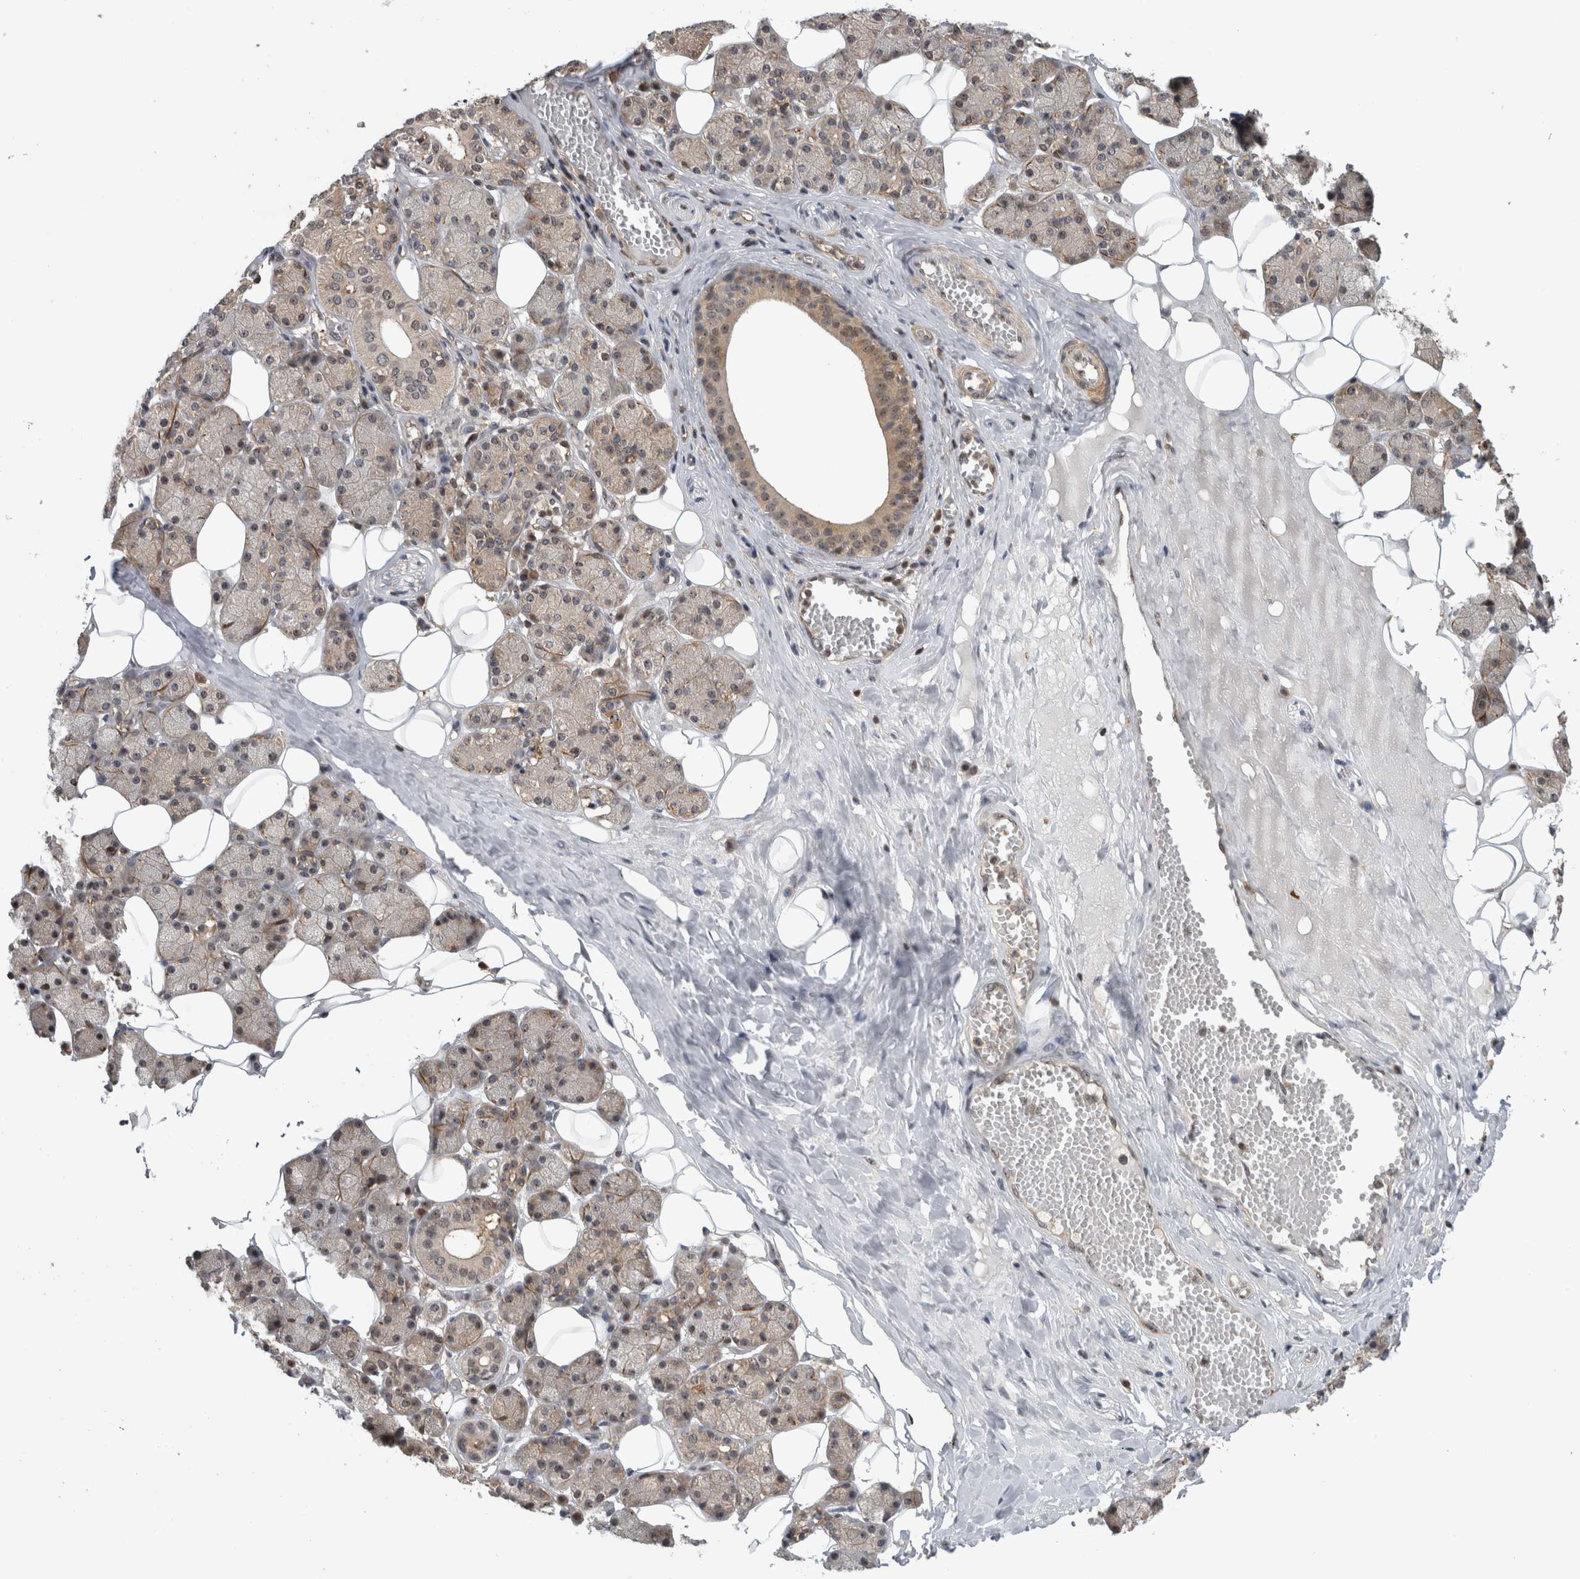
{"staining": {"intensity": "weak", "quantity": "<25%", "location": "cytoplasmic/membranous,nuclear"}, "tissue": "salivary gland", "cell_type": "Glandular cells", "image_type": "normal", "snomed": [{"axis": "morphology", "description": "Normal tissue, NOS"}, {"axis": "topography", "description": "Salivary gland"}], "caption": "Histopathology image shows no protein staining in glandular cells of benign salivary gland. (Brightfield microscopy of DAB (3,3'-diaminobenzidine) immunohistochemistry (IHC) at high magnification).", "gene": "TDRD7", "patient": {"sex": "female", "age": 33}}